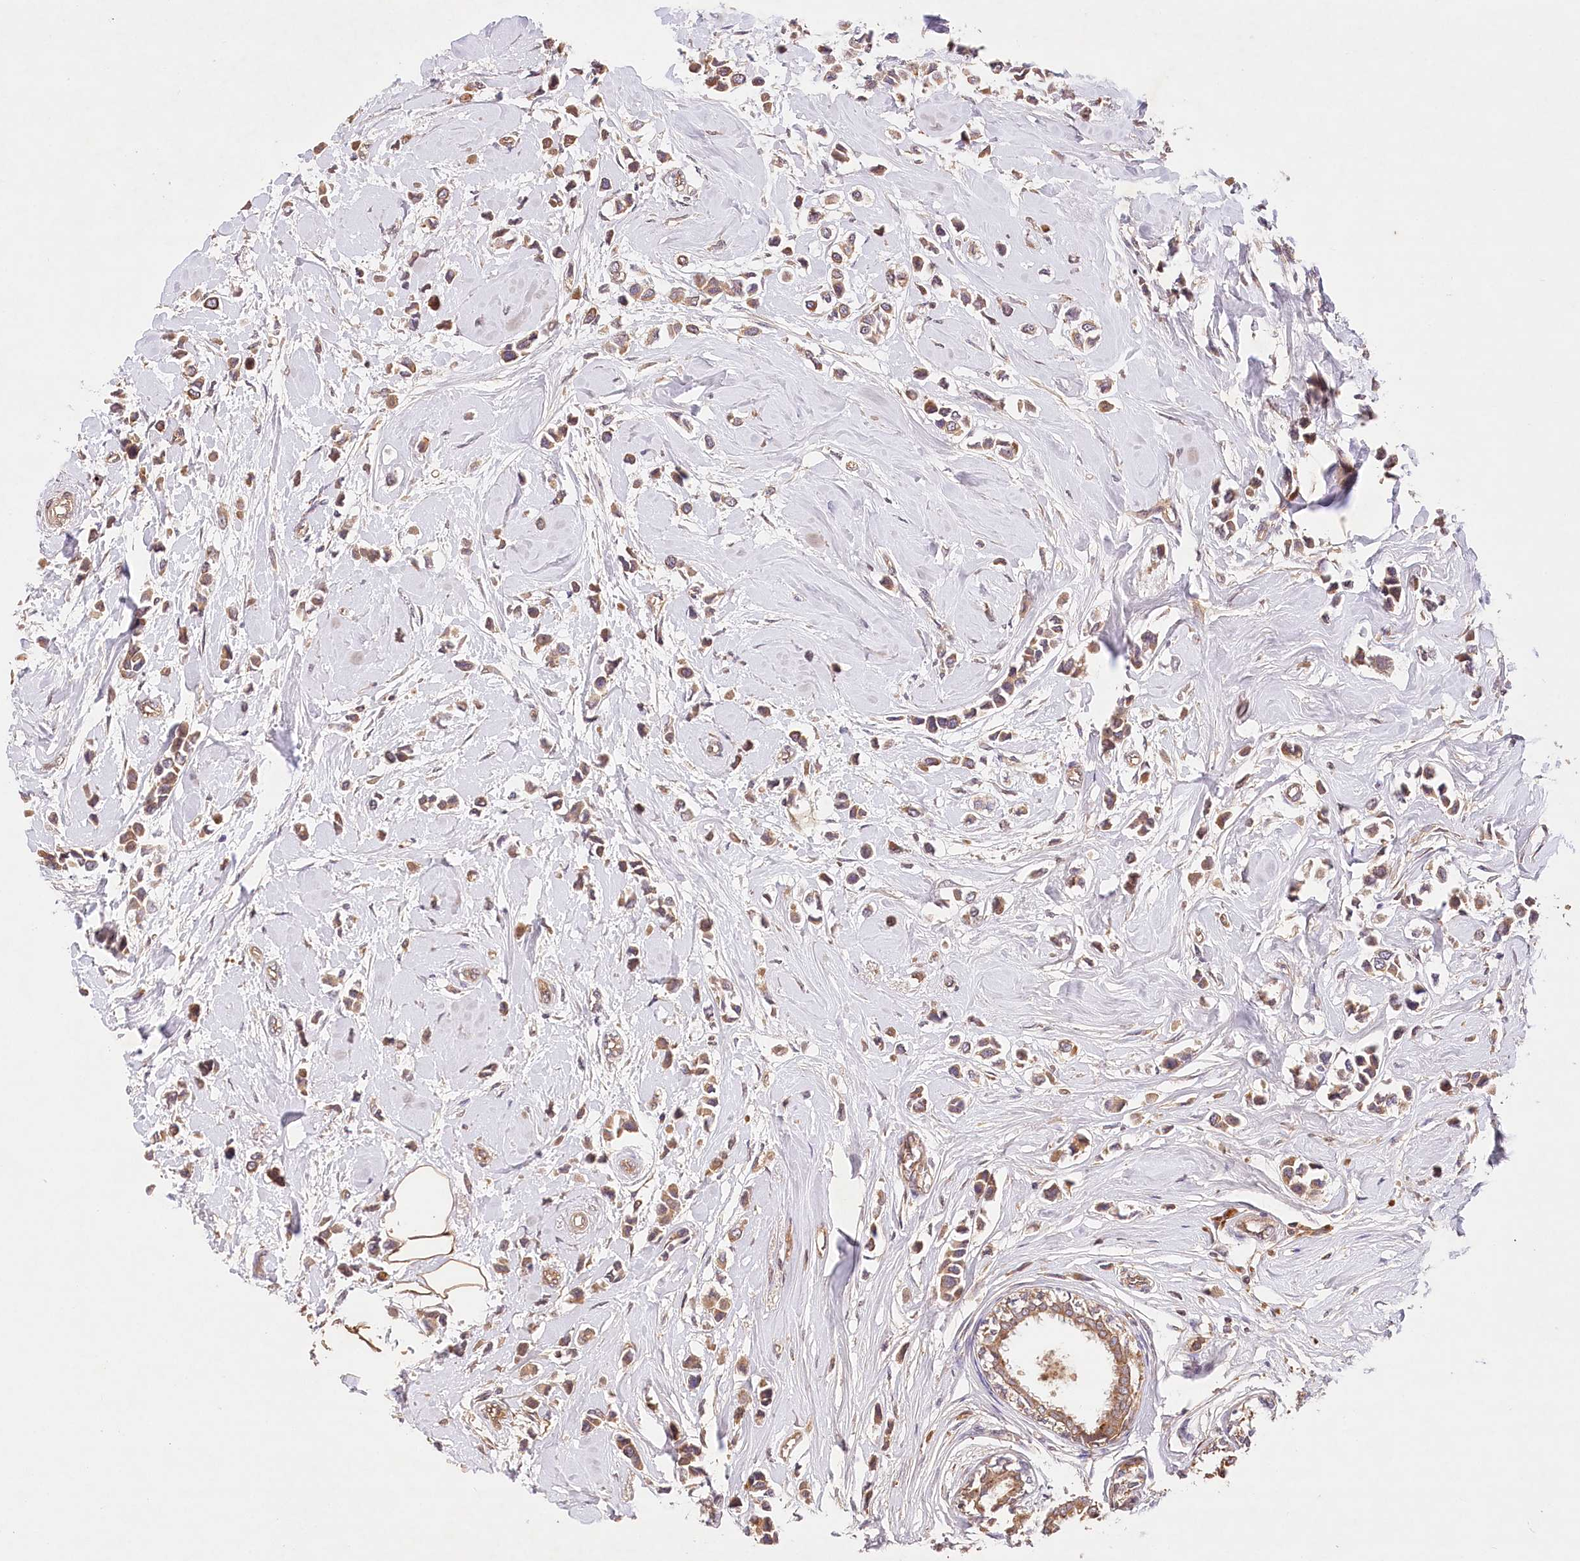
{"staining": {"intensity": "moderate", "quantity": ">75%", "location": "cytoplasmic/membranous"}, "tissue": "breast cancer", "cell_type": "Tumor cells", "image_type": "cancer", "snomed": [{"axis": "morphology", "description": "Lobular carcinoma"}, {"axis": "topography", "description": "Breast"}], "caption": "This is an image of immunohistochemistry (IHC) staining of breast lobular carcinoma, which shows moderate staining in the cytoplasmic/membranous of tumor cells.", "gene": "LSS", "patient": {"sex": "female", "age": 51}}